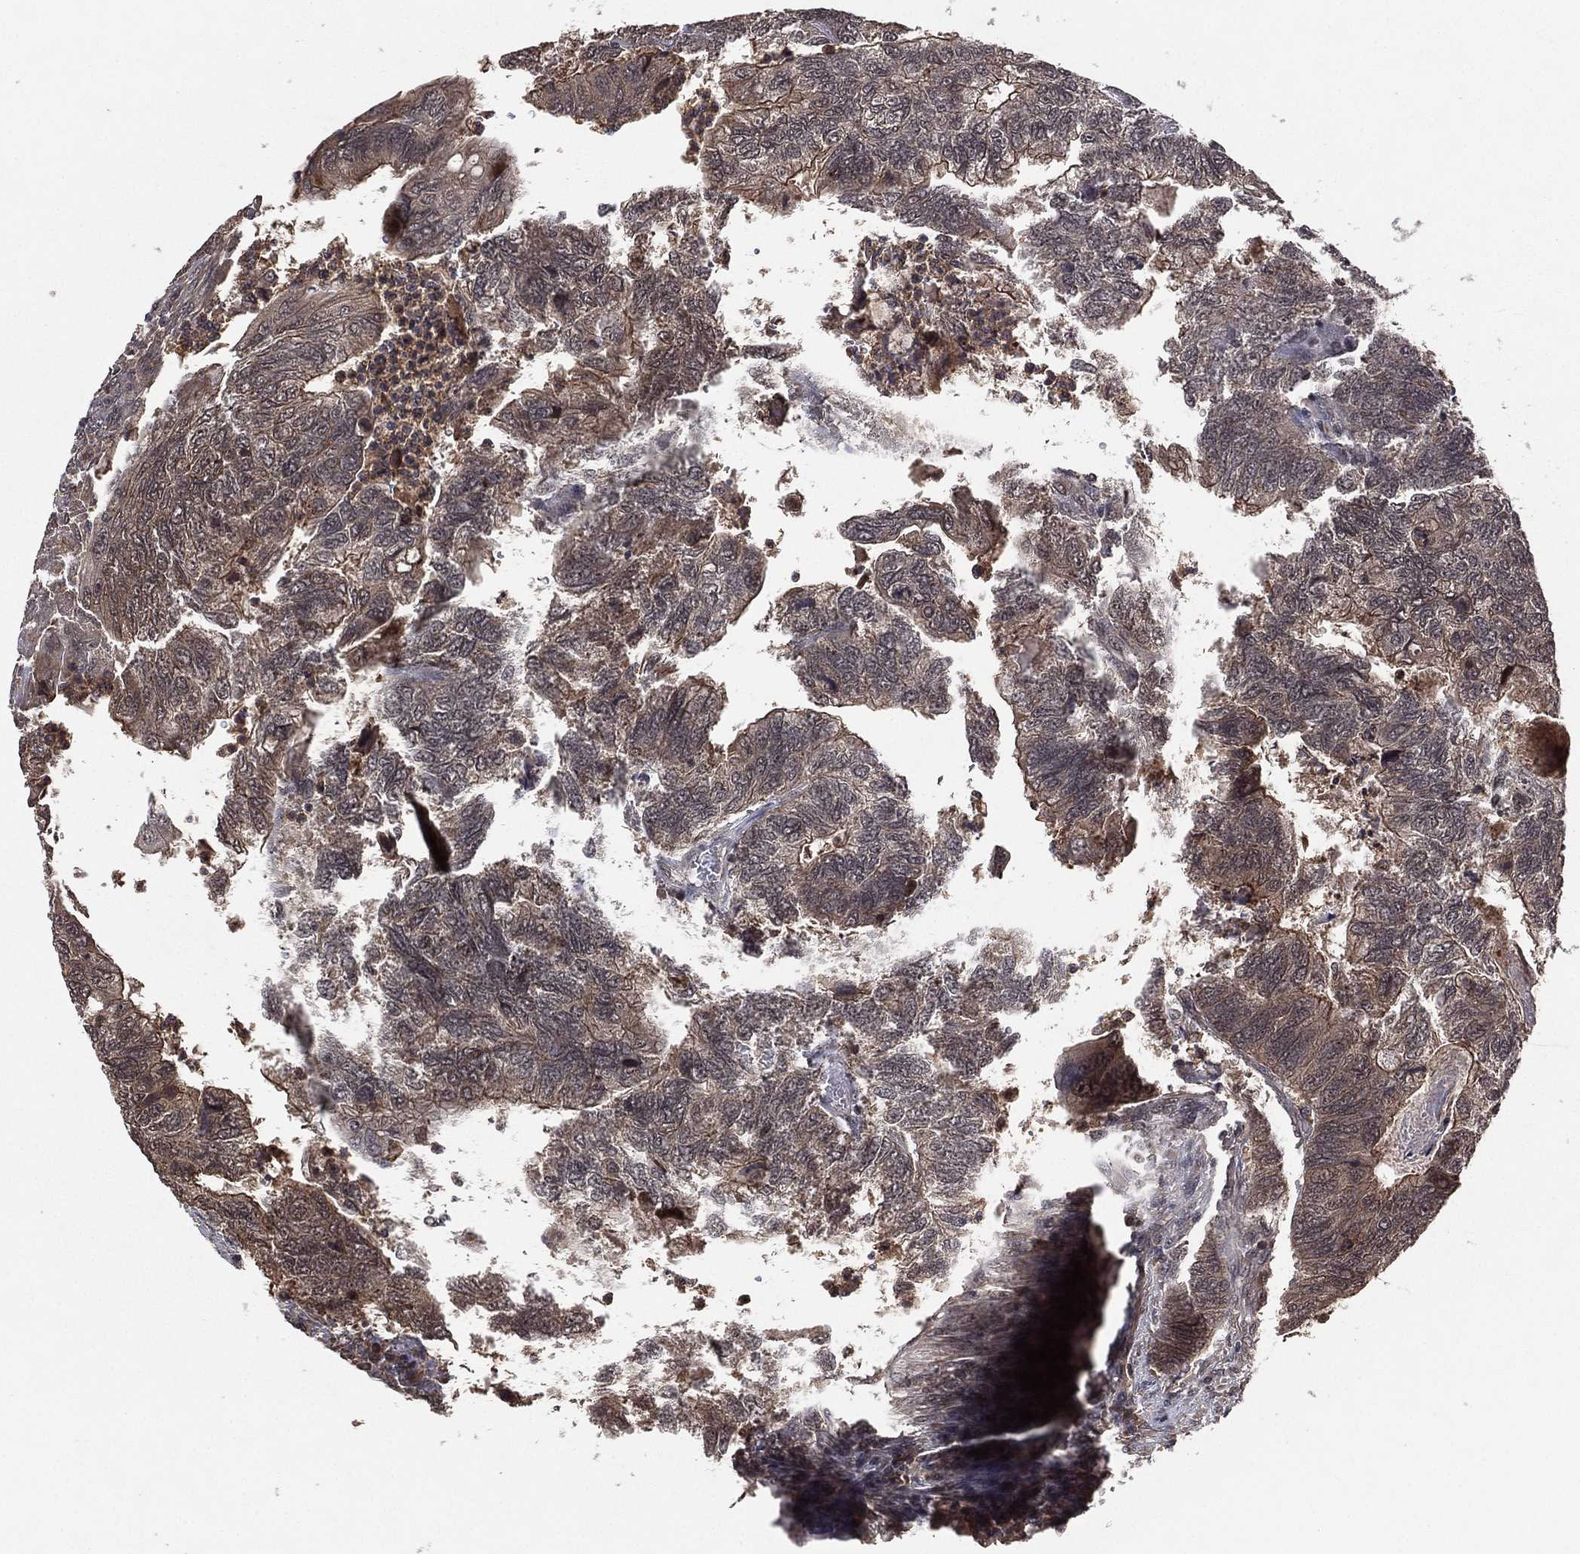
{"staining": {"intensity": "moderate", "quantity": "<25%", "location": "cytoplasmic/membranous"}, "tissue": "colorectal cancer", "cell_type": "Tumor cells", "image_type": "cancer", "snomed": [{"axis": "morphology", "description": "Adenocarcinoma, NOS"}, {"axis": "topography", "description": "Colon"}], "caption": "DAB (3,3'-diaminobenzidine) immunohistochemical staining of human colorectal cancer (adenocarcinoma) exhibits moderate cytoplasmic/membranous protein staining in about <25% of tumor cells.", "gene": "ATG4B", "patient": {"sex": "female", "age": 67}}